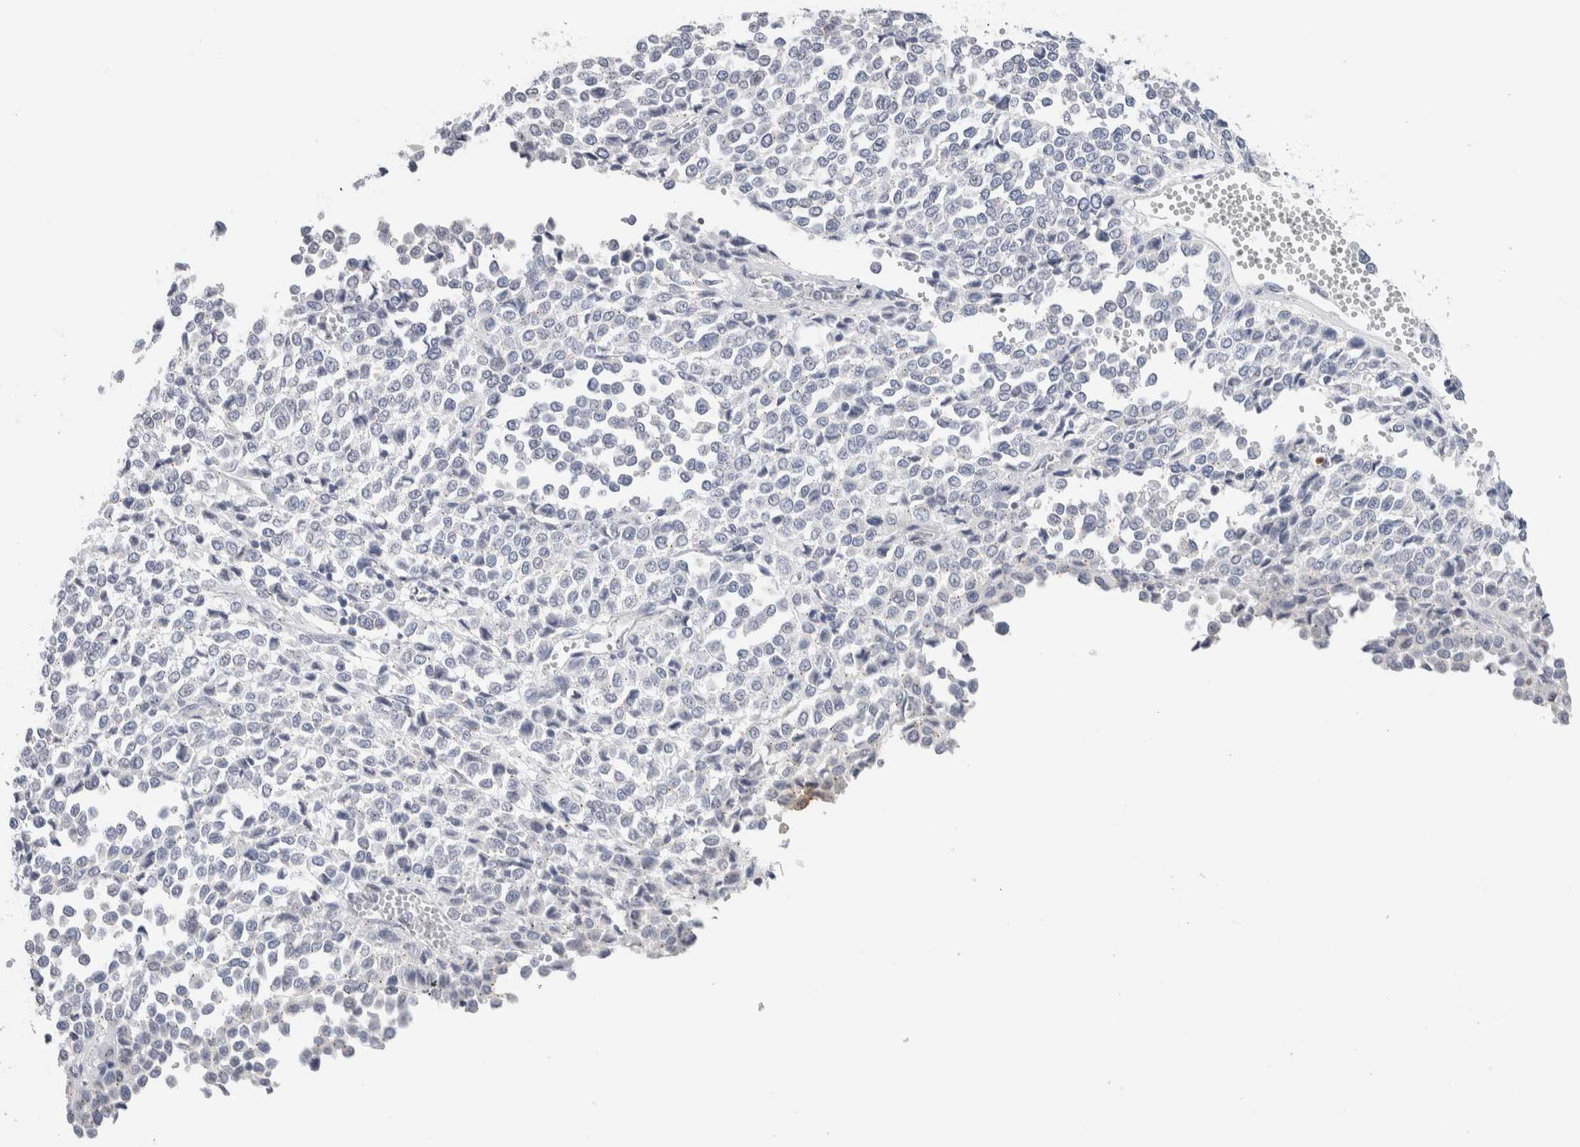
{"staining": {"intensity": "negative", "quantity": "none", "location": "none"}, "tissue": "melanoma", "cell_type": "Tumor cells", "image_type": "cancer", "snomed": [{"axis": "morphology", "description": "Malignant melanoma, Metastatic site"}, {"axis": "topography", "description": "Pancreas"}], "caption": "Tumor cells show no significant protein positivity in malignant melanoma (metastatic site). (Immunohistochemistry, brightfield microscopy, high magnification).", "gene": "SCN2A", "patient": {"sex": "female", "age": 30}}